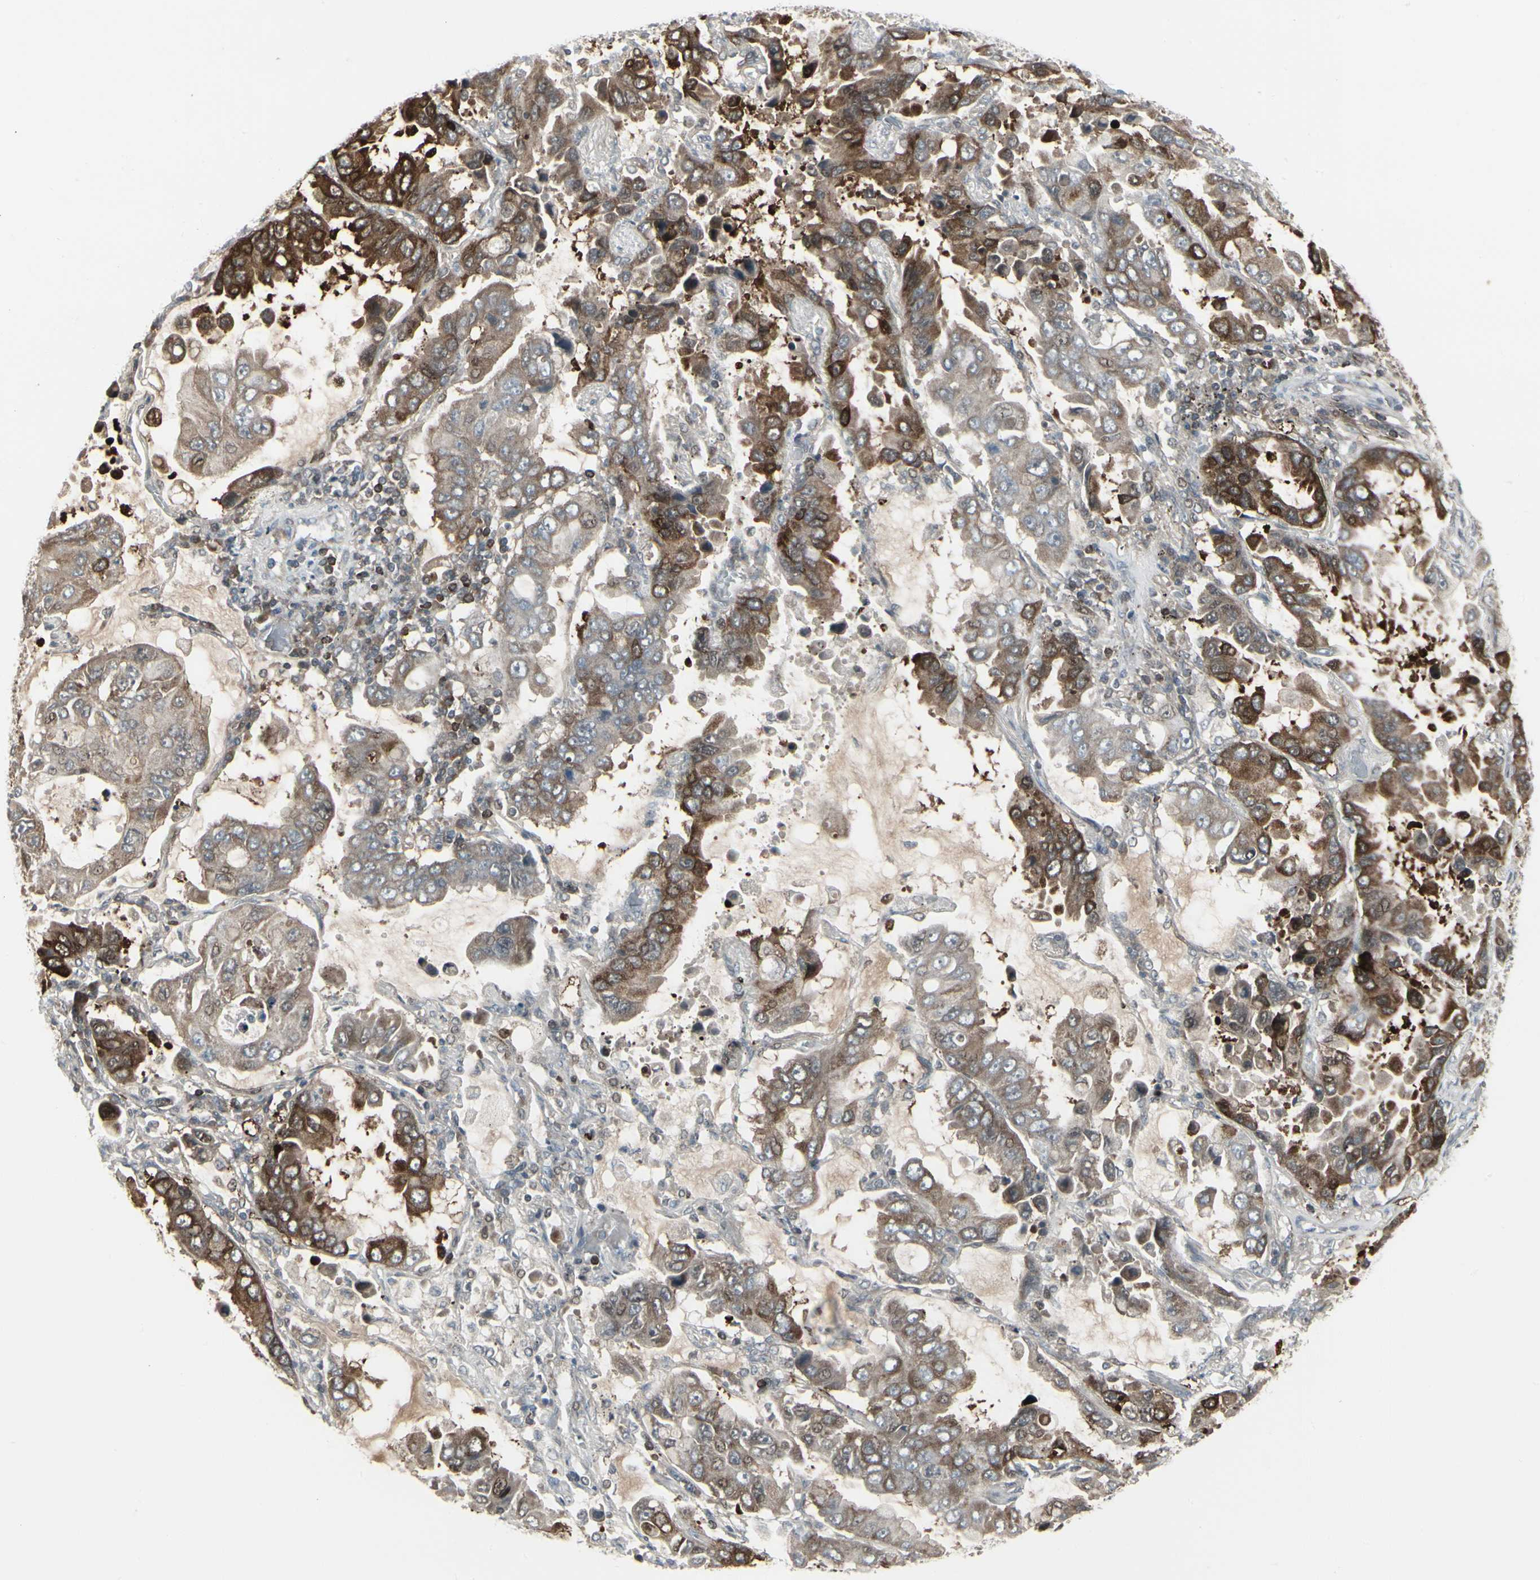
{"staining": {"intensity": "moderate", "quantity": ">75%", "location": "cytoplasmic/membranous"}, "tissue": "lung cancer", "cell_type": "Tumor cells", "image_type": "cancer", "snomed": [{"axis": "morphology", "description": "Adenocarcinoma, NOS"}, {"axis": "topography", "description": "Lung"}], "caption": "DAB immunohistochemical staining of human lung cancer shows moderate cytoplasmic/membranous protein expression in approximately >75% of tumor cells. Nuclei are stained in blue.", "gene": "IGFBP6", "patient": {"sex": "male", "age": 64}}